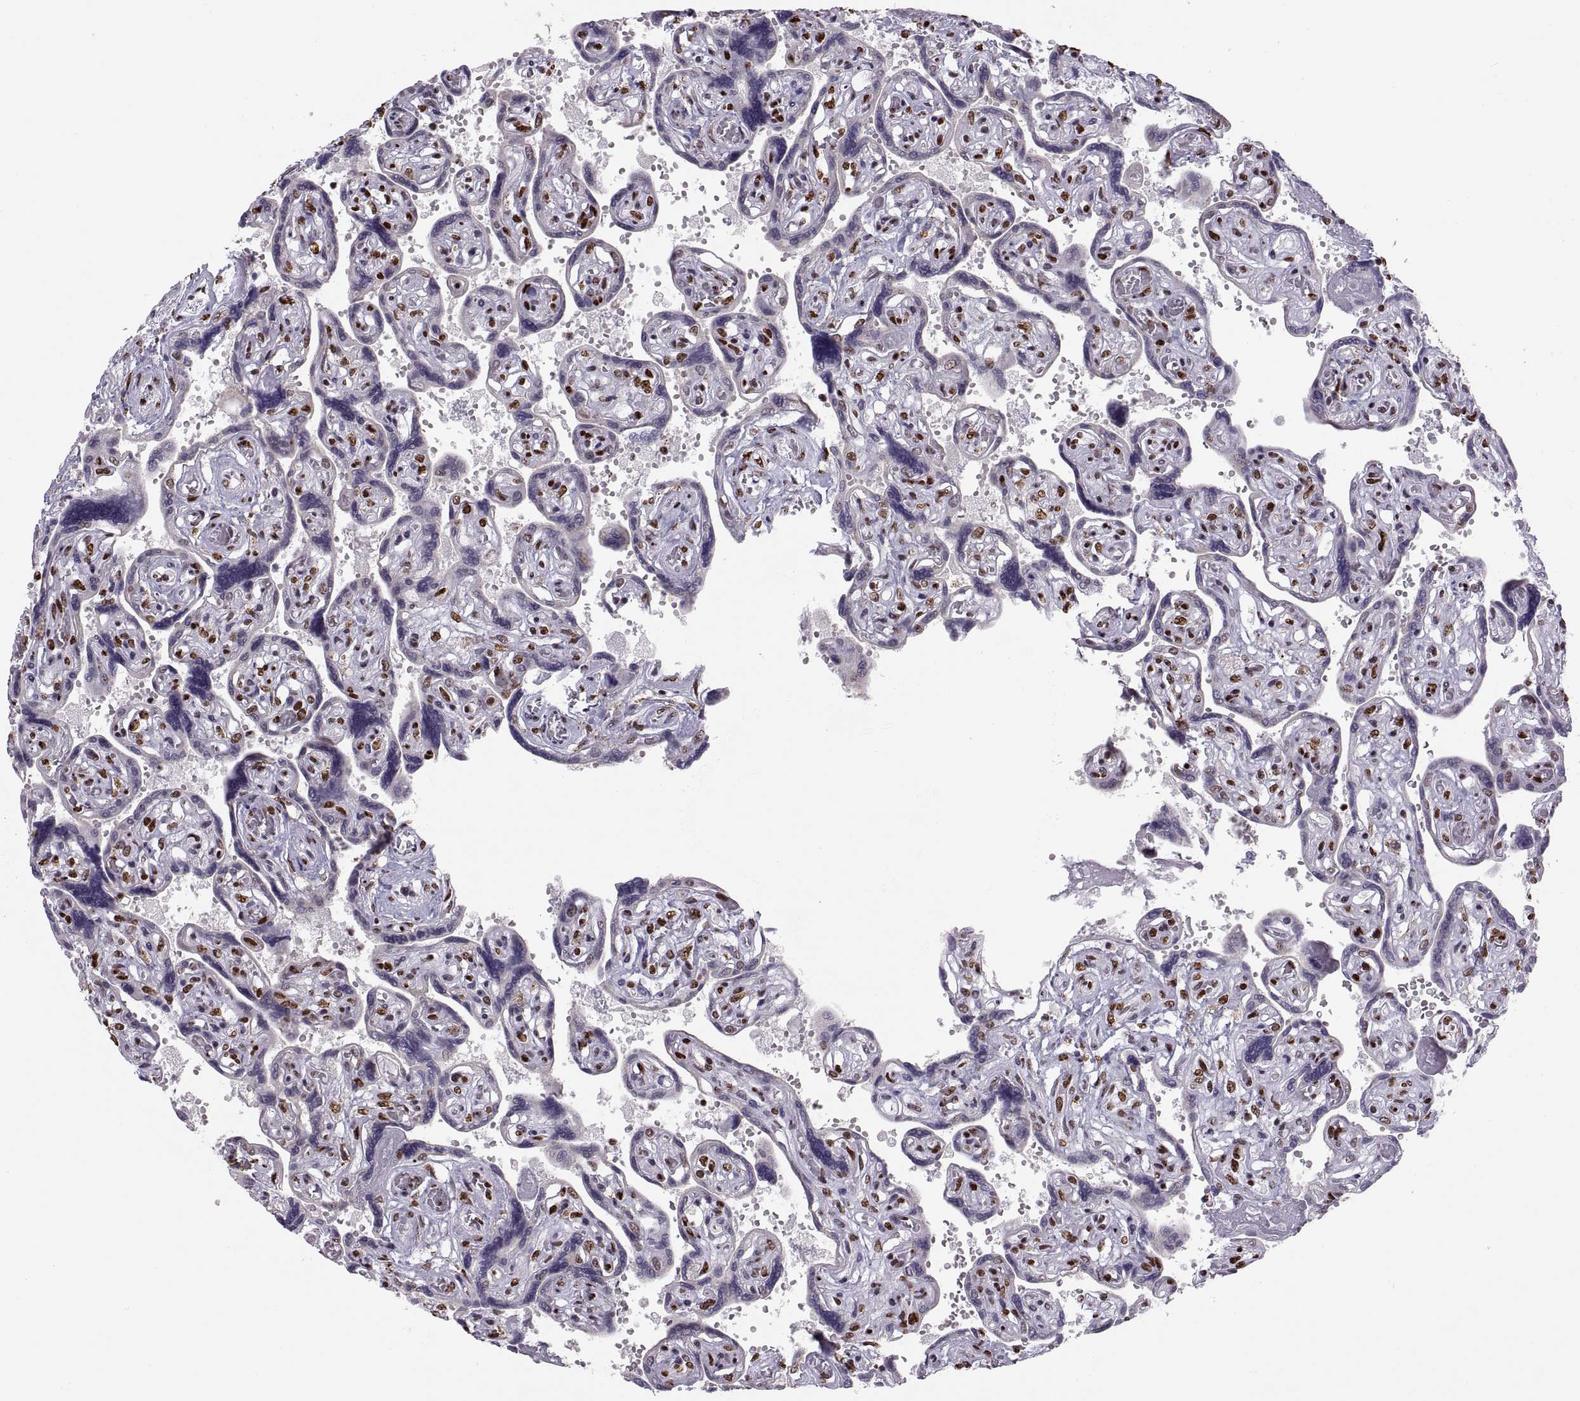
{"staining": {"intensity": "strong", "quantity": "25%-75%", "location": "nuclear"}, "tissue": "placenta", "cell_type": "Decidual cells", "image_type": "normal", "snomed": [{"axis": "morphology", "description": "Normal tissue, NOS"}, {"axis": "topography", "description": "Placenta"}], "caption": "Immunohistochemistry photomicrograph of benign placenta stained for a protein (brown), which exhibits high levels of strong nuclear staining in about 25%-75% of decidual cells.", "gene": "SNAI1", "patient": {"sex": "female", "age": 32}}